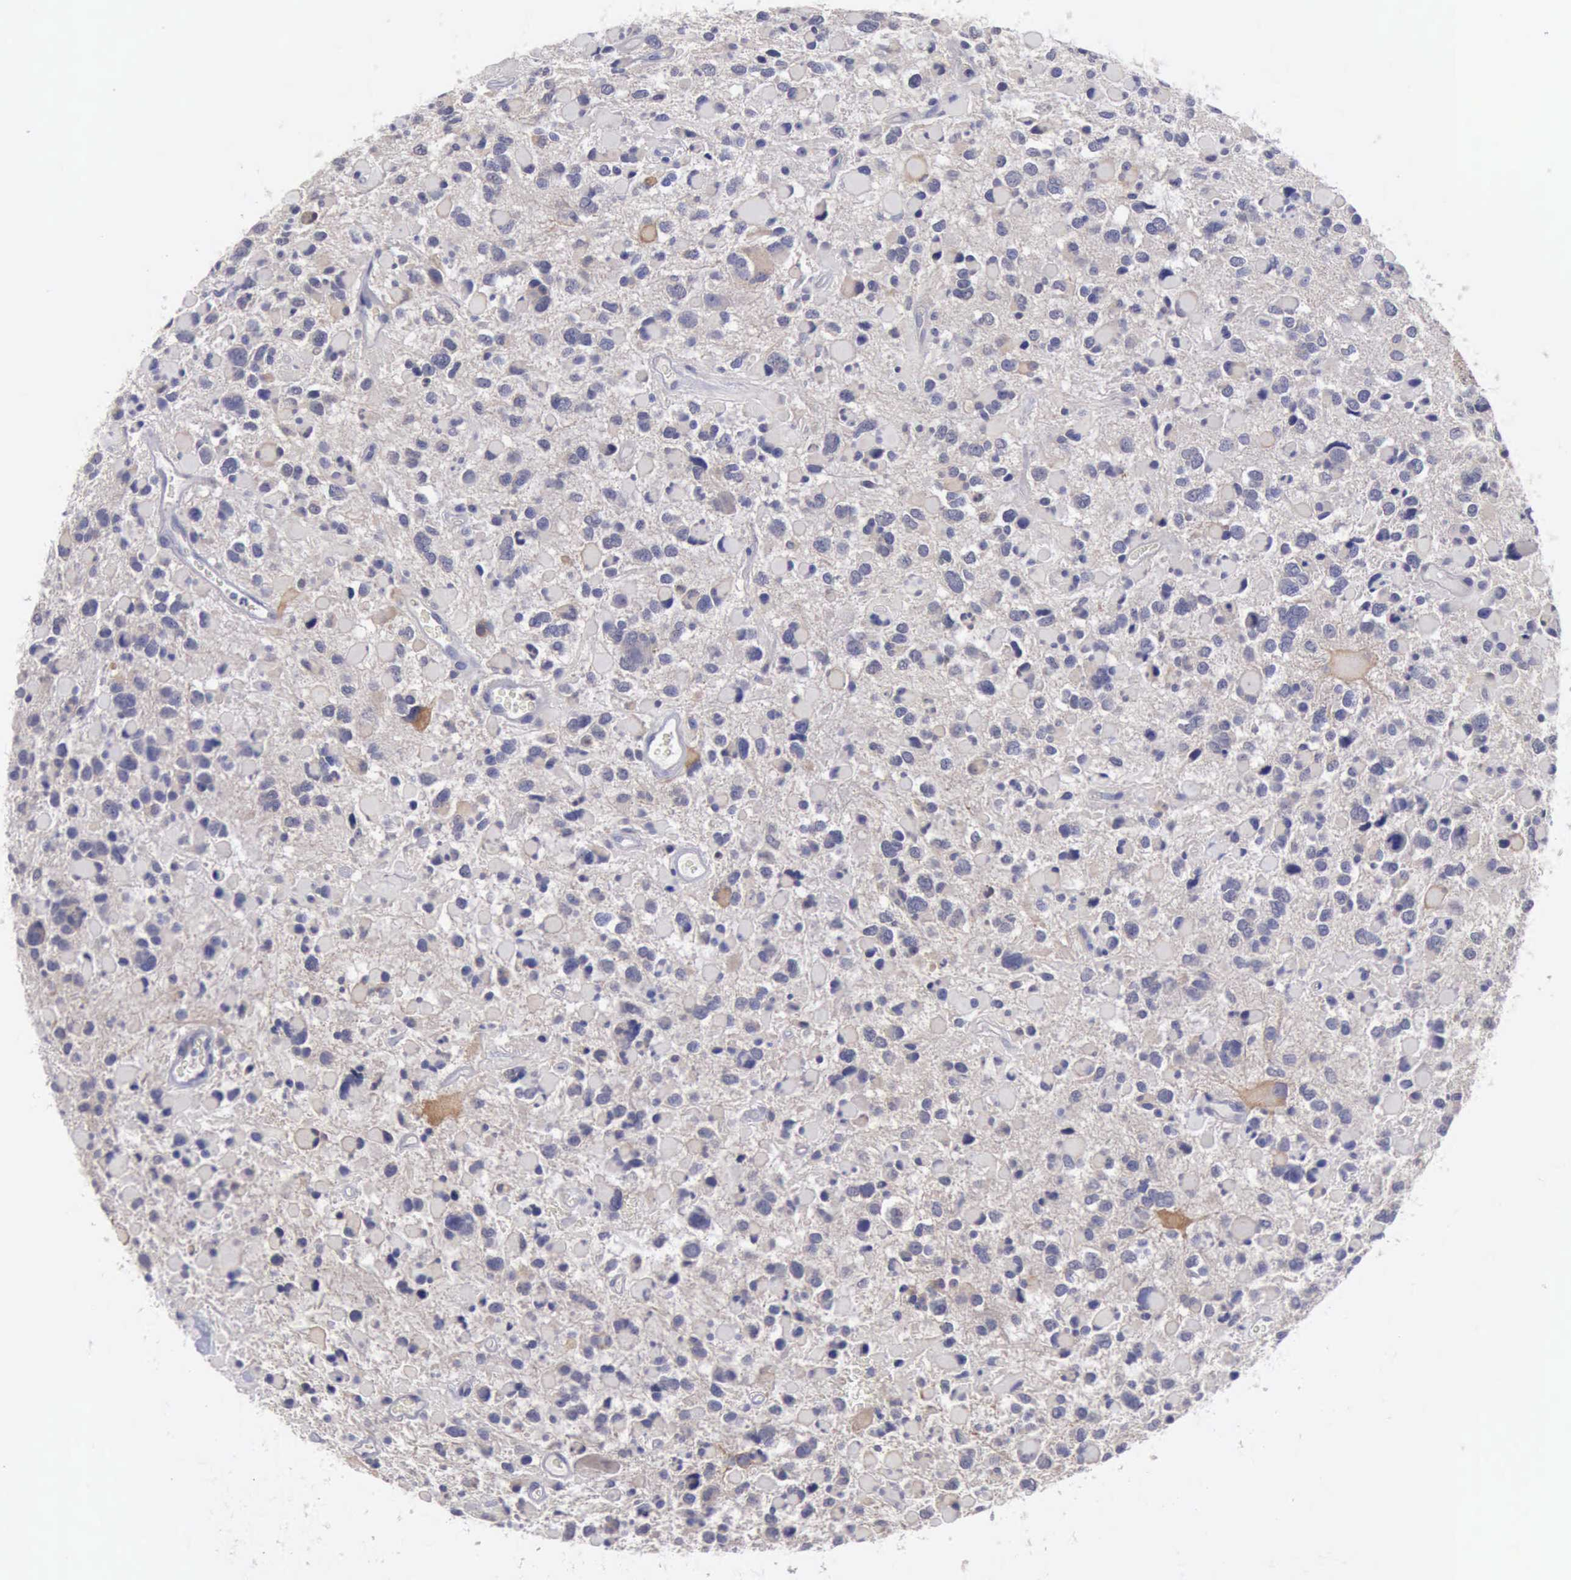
{"staining": {"intensity": "negative", "quantity": "none", "location": "none"}, "tissue": "glioma", "cell_type": "Tumor cells", "image_type": "cancer", "snomed": [{"axis": "morphology", "description": "Glioma, malignant, High grade"}, {"axis": "topography", "description": "Brain"}], "caption": "The photomicrograph demonstrates no significant expression in tumor cells of glioma.", "gene": "PHKA1", "patient": {"sex": "female", "age": 37}}